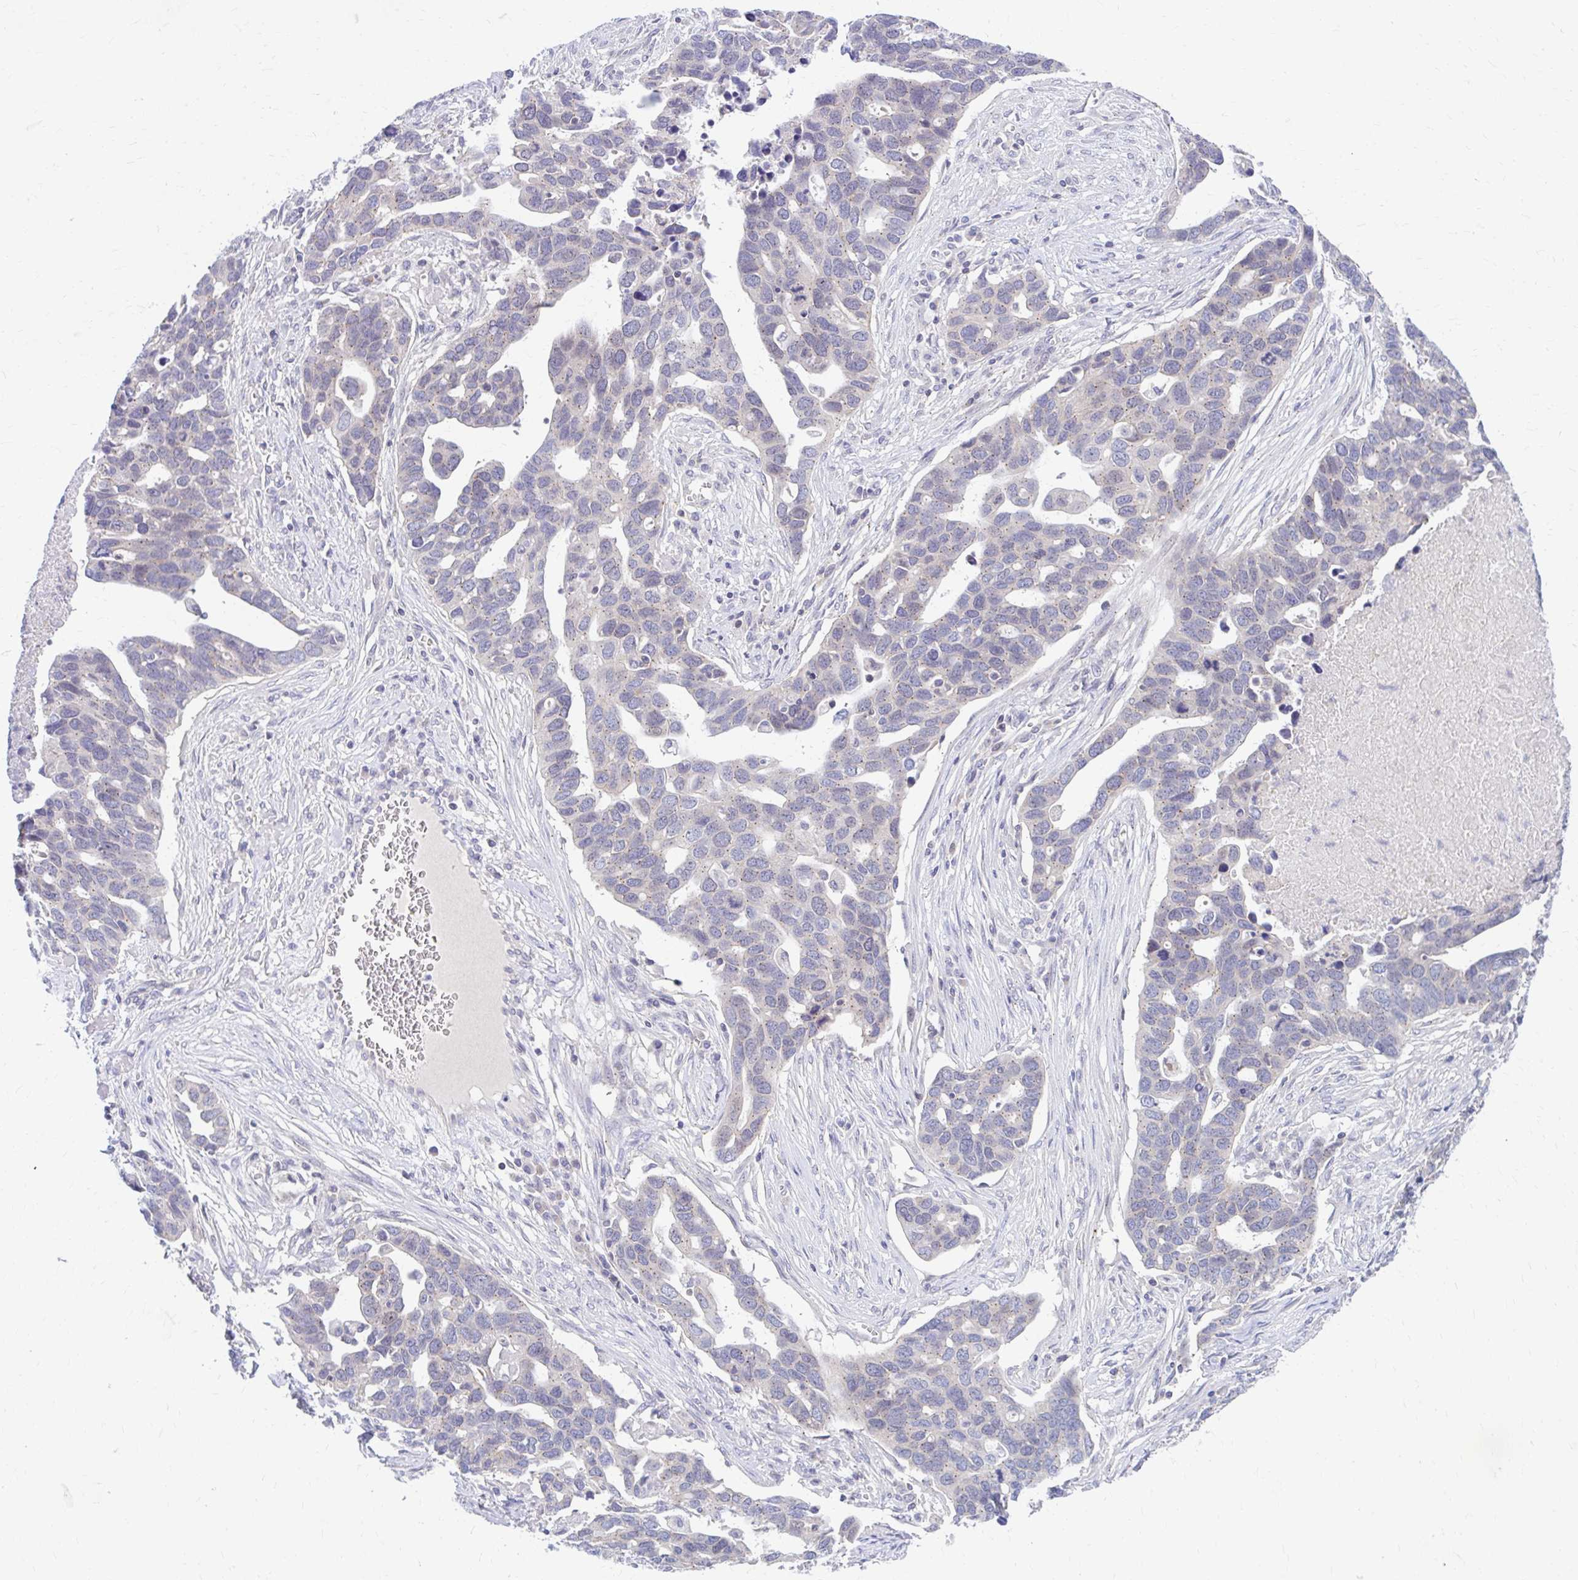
{"staining": {"intensity": "weak", "quantity": "25%-75%", "location": "cytoplasmic/membranous"}, "tissue": "ovarian cancer", "cell_type": "Tumor cells", "image_type": "cancer", "snomed": [{"axis": "morphology", "description": "Cystadenocarcinoma, serous, NOS"}, {"axis": "topography", "description": "Ovary"}], "caption": "A photomicrograph of human ovarian serous cystadenocarcinoma stained for a protein shows weak cytoplasmic/membranous brown staining in tumor cells.", "gene": "RADIL", "patient": {"sex": "female", "age": 54}}